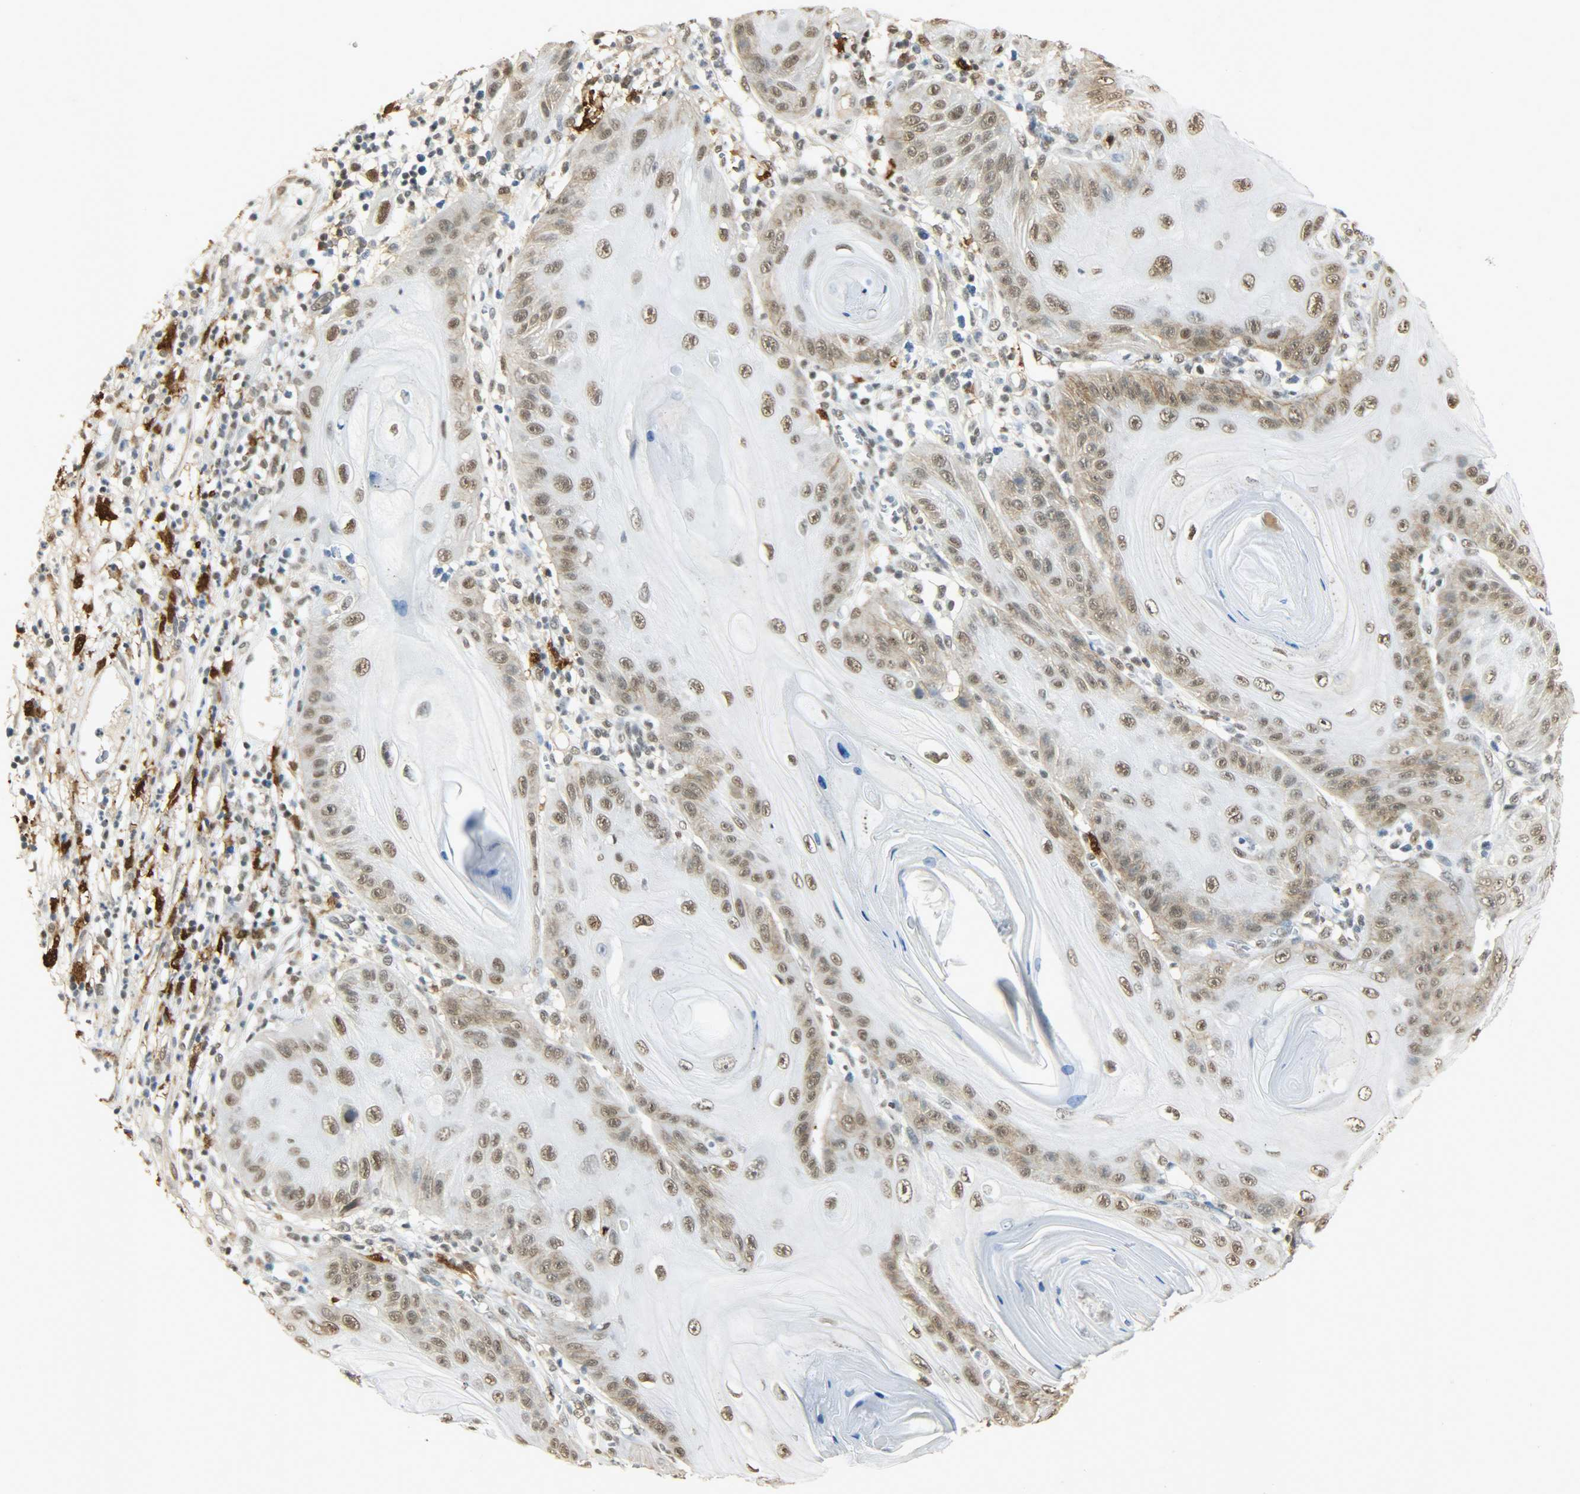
{"staining": {"intensity": "moderate", "quantity": ">75%", "location": "nuclear"}, "tissue": "skin cancer", "cell_type": "Tumor cells", "image_type": "cancer", "snomed": [{"axis": "morphology", "description": "Squamous cell carcinoma, NOS"}, {"axis": "topography", "description": "Skin"}], "caption": "This photomicrograph shows IHC staining of human squamous cell carcinoma (skin), with medium moderate nuclear expression in about >75% of tumor cells.", "gene": "NGFR", "patient": {"sex": "female", "age": 78}}